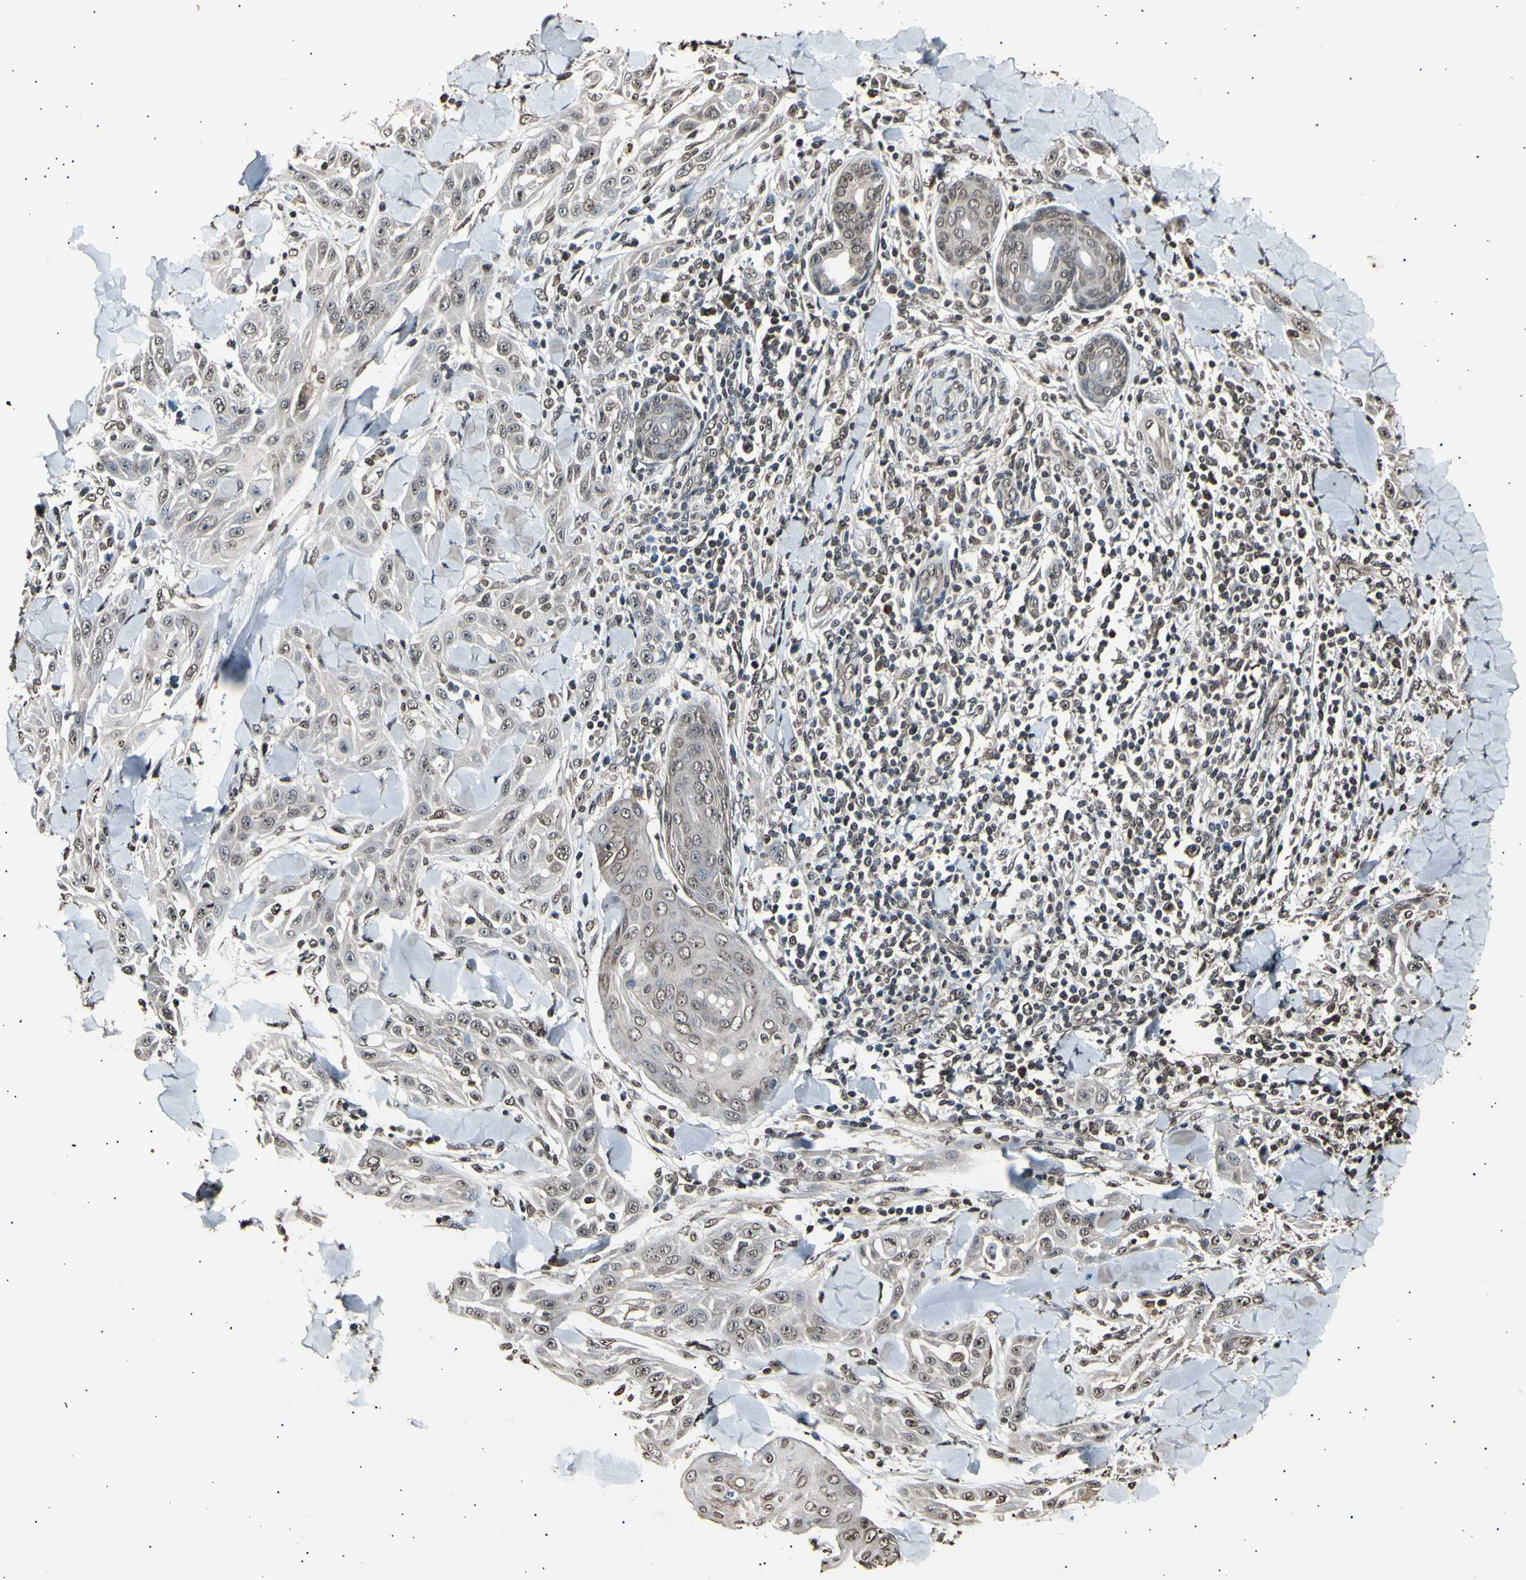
{"staining": {"intensity": "moderate", "quantity": ">75%", "location": "cytoplasmic/membranous,nuclear"}, "tissue": "skin cancer", "cell_type": "Tumor cells", "image_type": "cancer", "snomed": [{"axis": "morphology", "description": "Squamous cell carcinoma, NOS"}, {"axis": "topography", "description": "Skin"}], "caption": "High-power microscopy captured an immunohistochemistry (IHC) photomicrograph of skin squamous cell carcinoma, revealing moderate cytoplasmic/membranous and nuclear expression in about >75% of tumor cells. Nuclei are stained in blue.", "gene": "ANAPC7", "patient": {"sex": "male", "age": 24}}